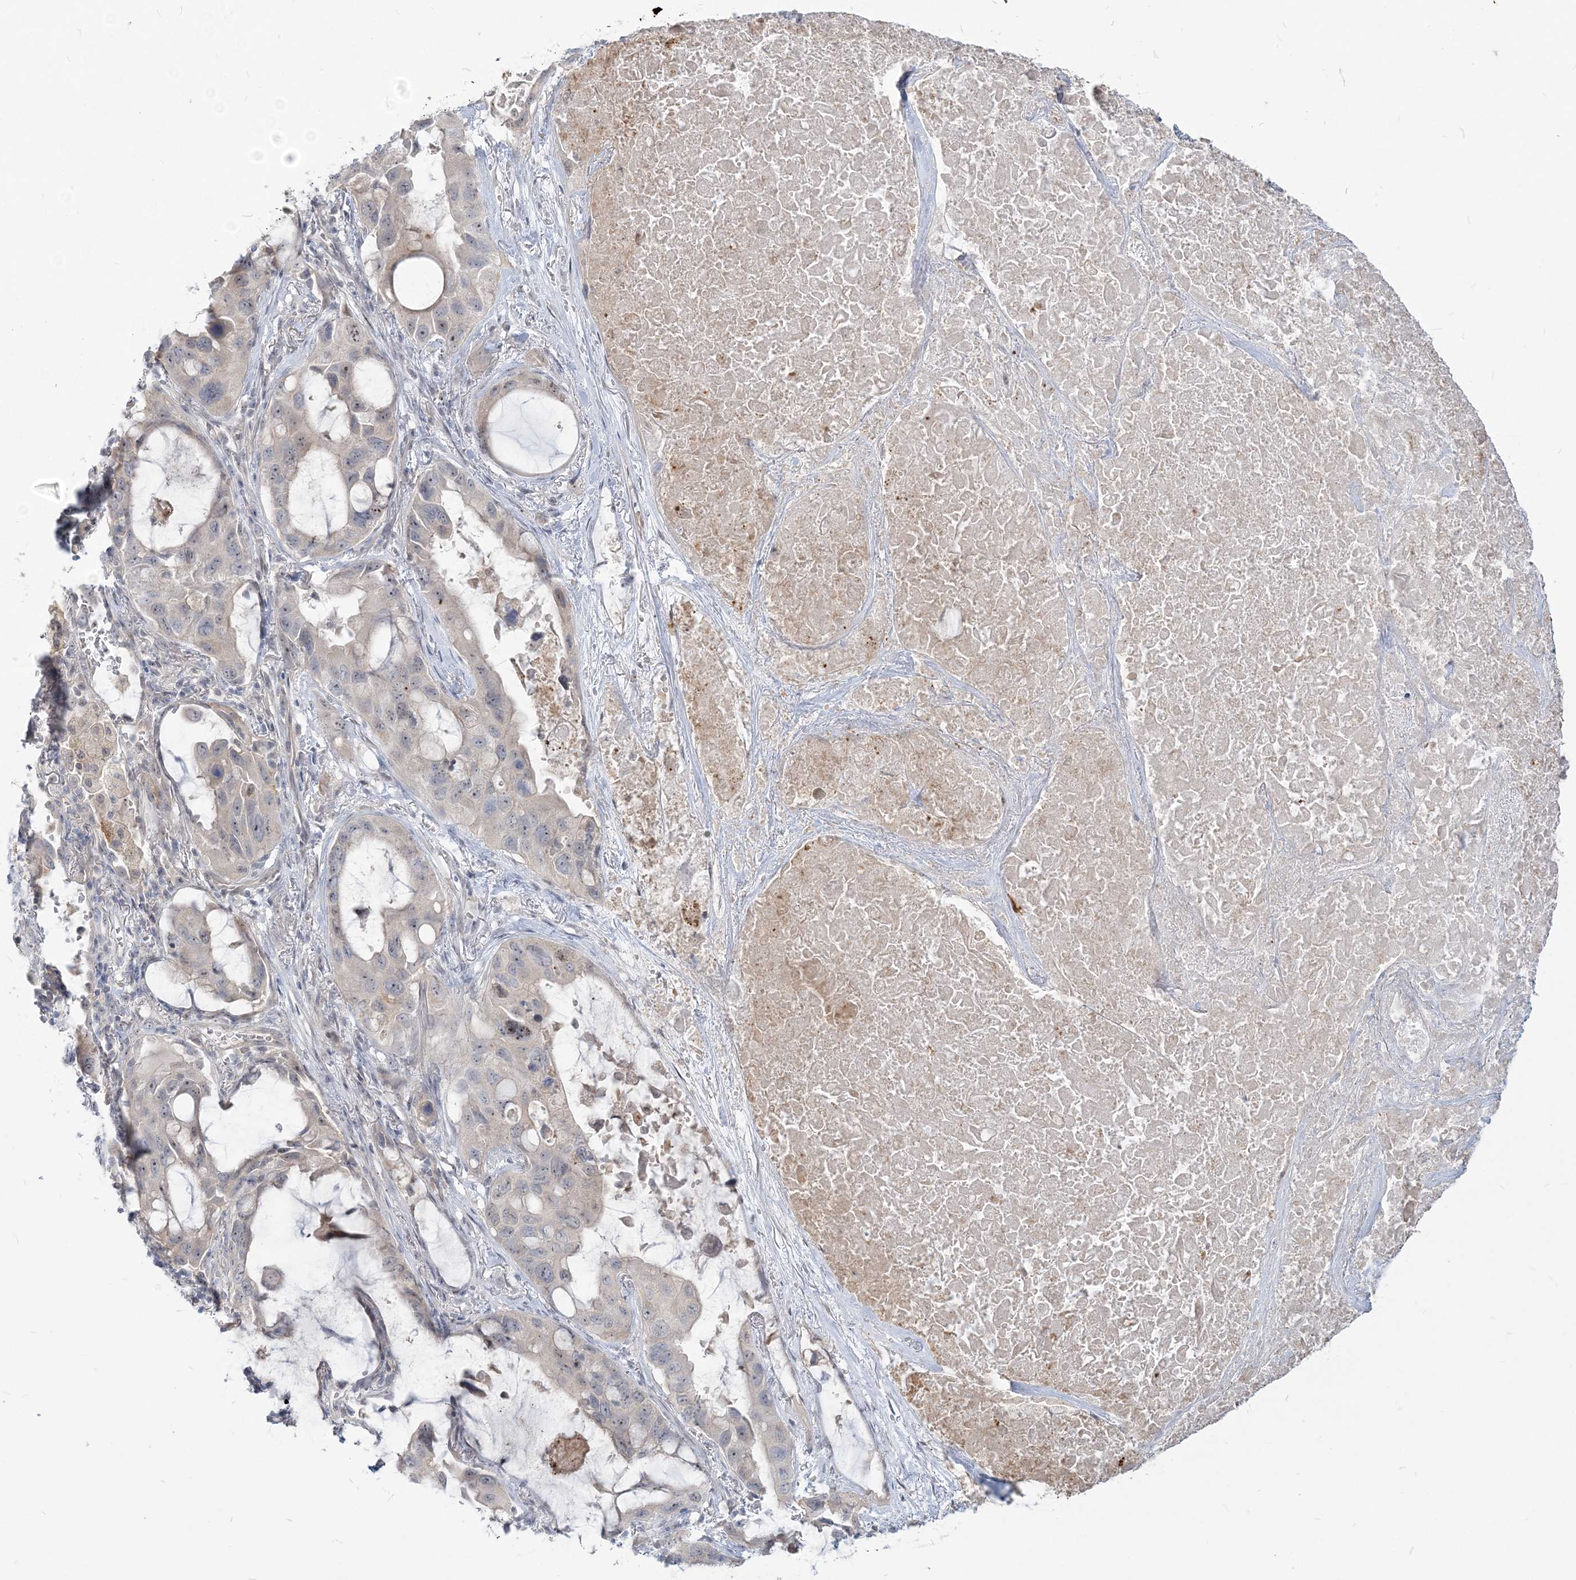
{"staining": {"intensity": "negative", "quantity": "none", "location": "none"}, "tissue": "lung cancer", "cell_type": "Tumor cells", "image_type": "cancer", "snomed": [{"axis": "morphology", "description": "Squamous cell carcinoma, NOS"}, {"axis": "topography", "description": "Lung"}], "caption": "Lung squamous cell carcinoma was stained to show a protein in brown. There is no significant expression in tumor cells.", "gene": "SDAD1", "patient": {"sex": "female", "age": 73}}